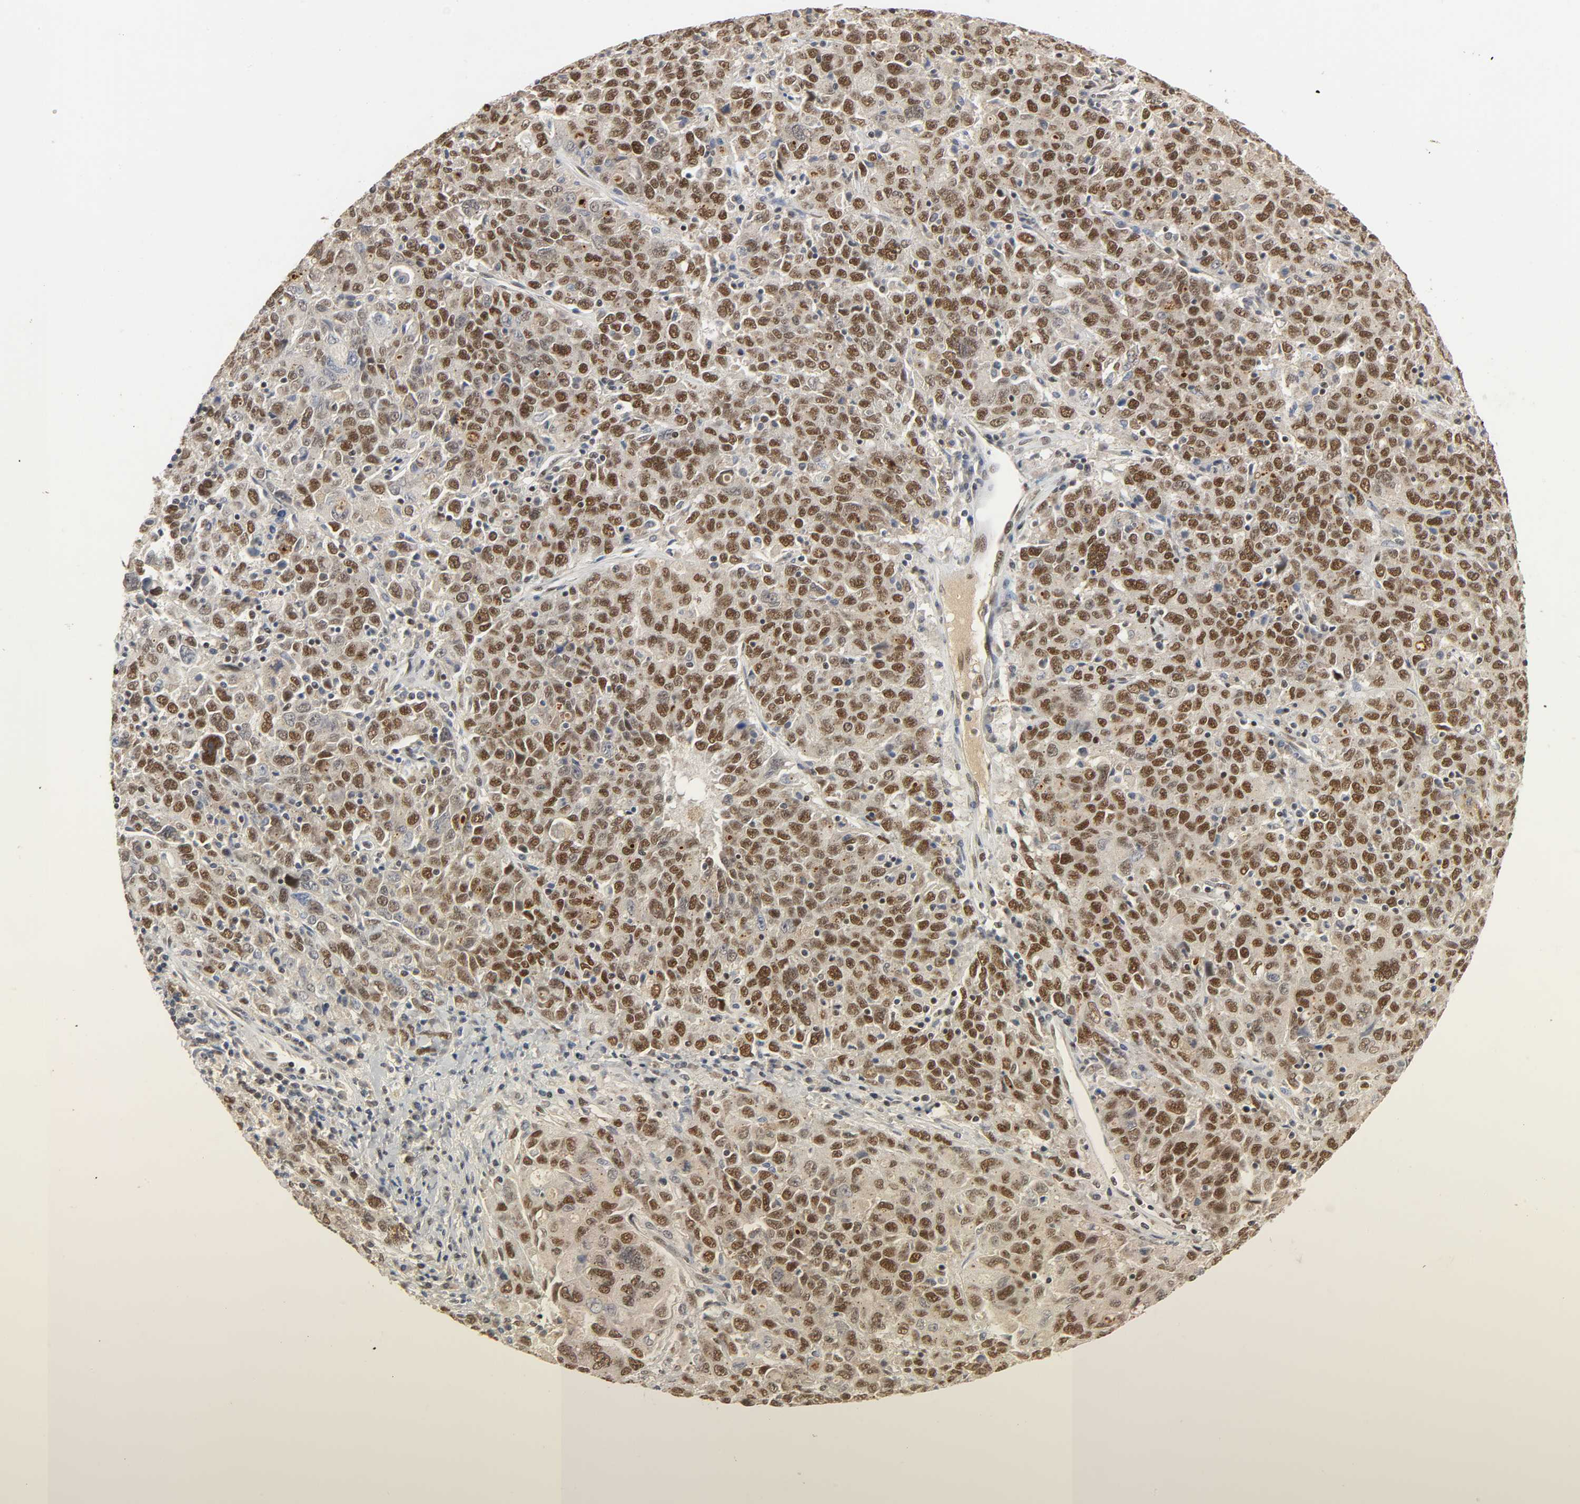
{"staining": {"intensity": "moderate", "quantity": ">75%", "location": "nuclear"}, "tissue": "ovarian cancer", "cell_type": "Tumor cells", "image_type": "cancer", "snomed": [{"axis": "morphology", "description": "Carcinoma, endometroid"}, {"axis": "topography", "description": "Ovary"}], "caption": "A micrograph showing moderate nuclear staining in about >75% of tumor cells in ovarian cancer (endometroid carcinoma), as visualized by brown immunohistochemical staining.", "gene": "NCOA6", "patient": {"sex": "female", "age": 62}}